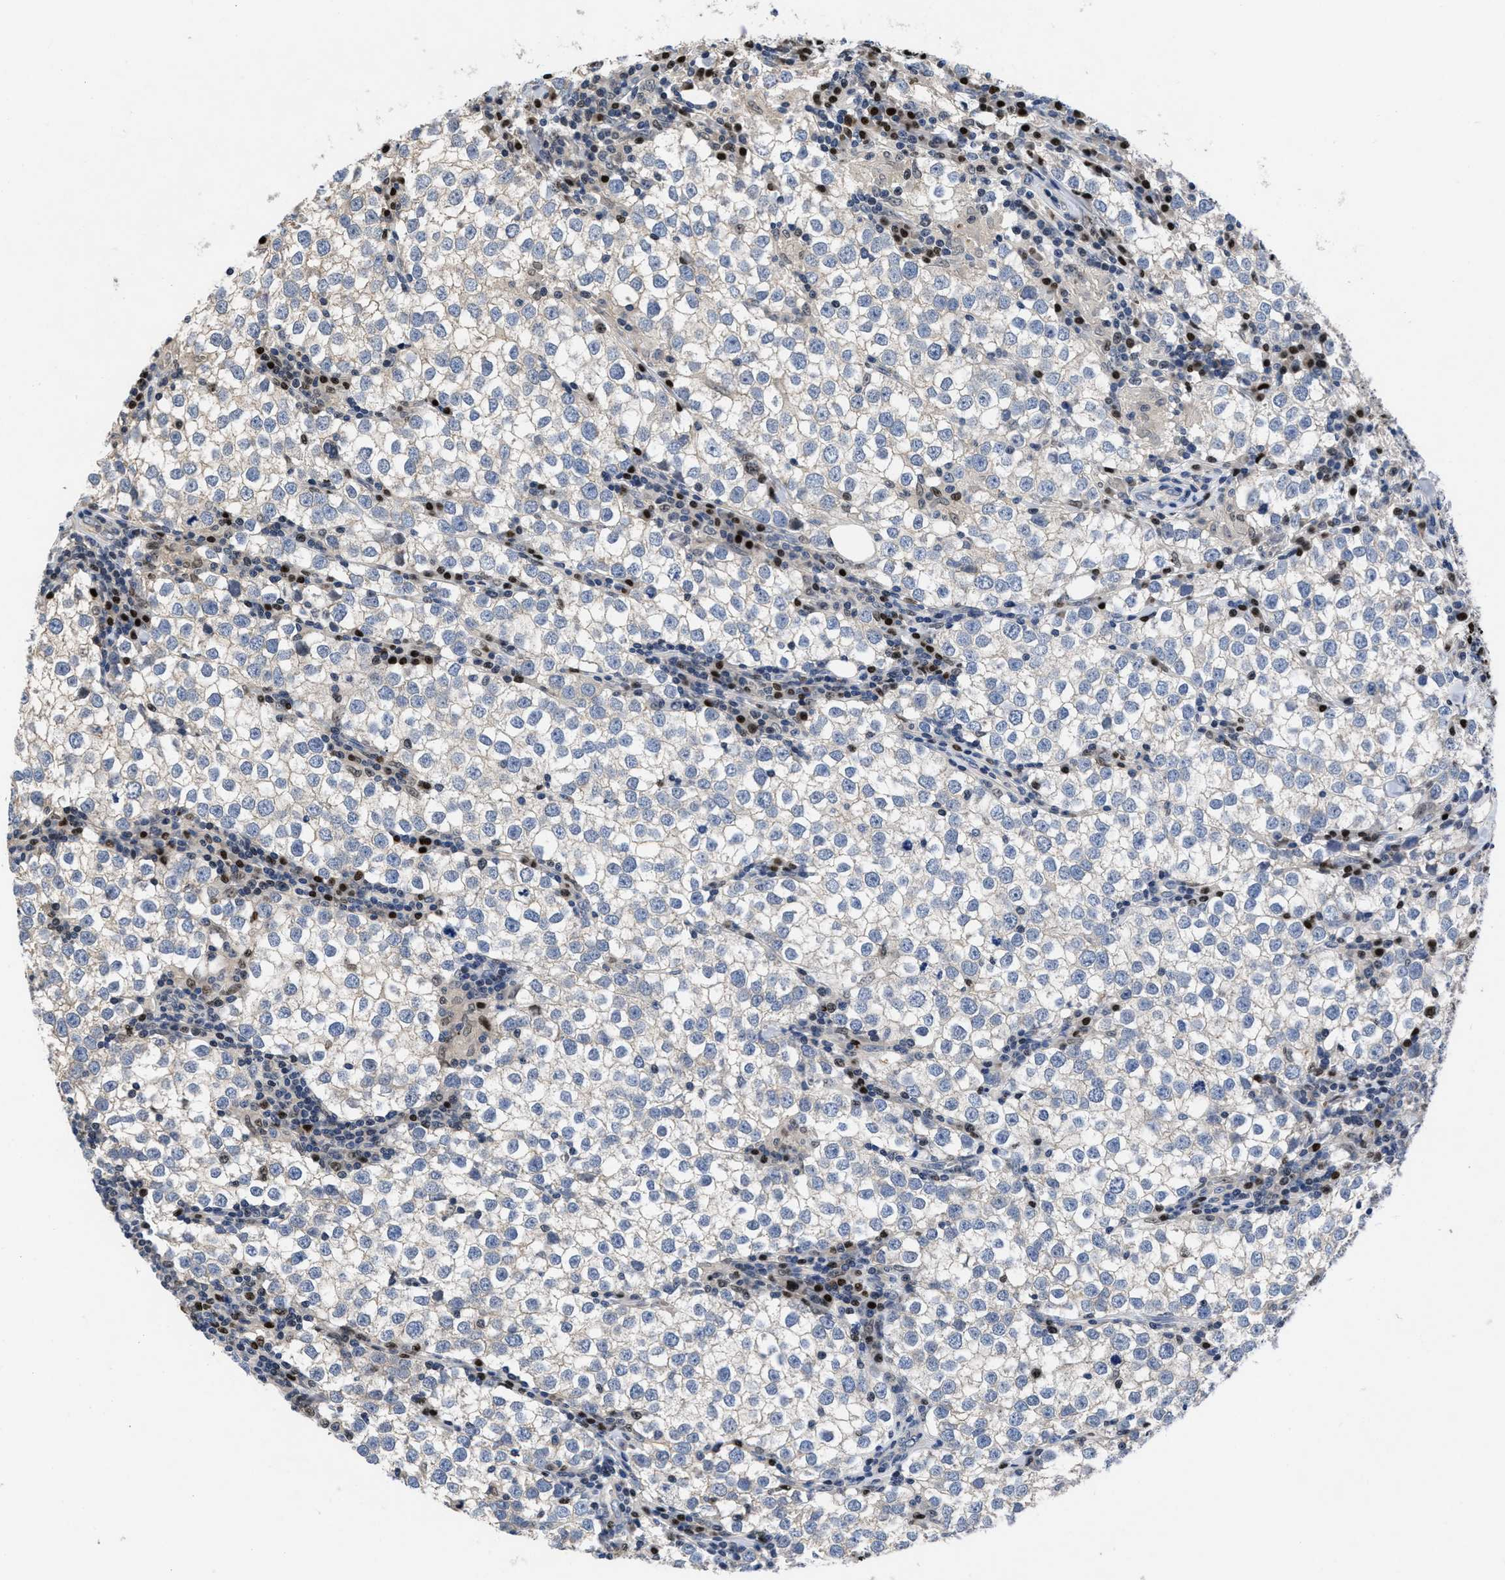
{"staining": {"intensity": "negative", "quantity": "none", "location": "none"}, "tissue": "testis cancer", "cell_type": "Tumor cells", "image_type": "cancer", "snomed": [{"axis": "morphology", "description": "Seminoma, NOS"}, {"axis": "morphology", "description": "Carcinoma, Embryonal, NOS"}, {"axis": "topography", "description": "Testis"}], "caption": "Immunohistochemistry histopathology image of neoplastic tissue: human testis seminoma stained with DAB (3,3'-diaminobenzidine) displays no significant protein expression in tumor cells. (DAB (3,3'-diaminobenzidine) immunohistochemistry (IHC), high magnification).", "gene": "FAM200A", "patient": {"sex": "male", "age": 36}}